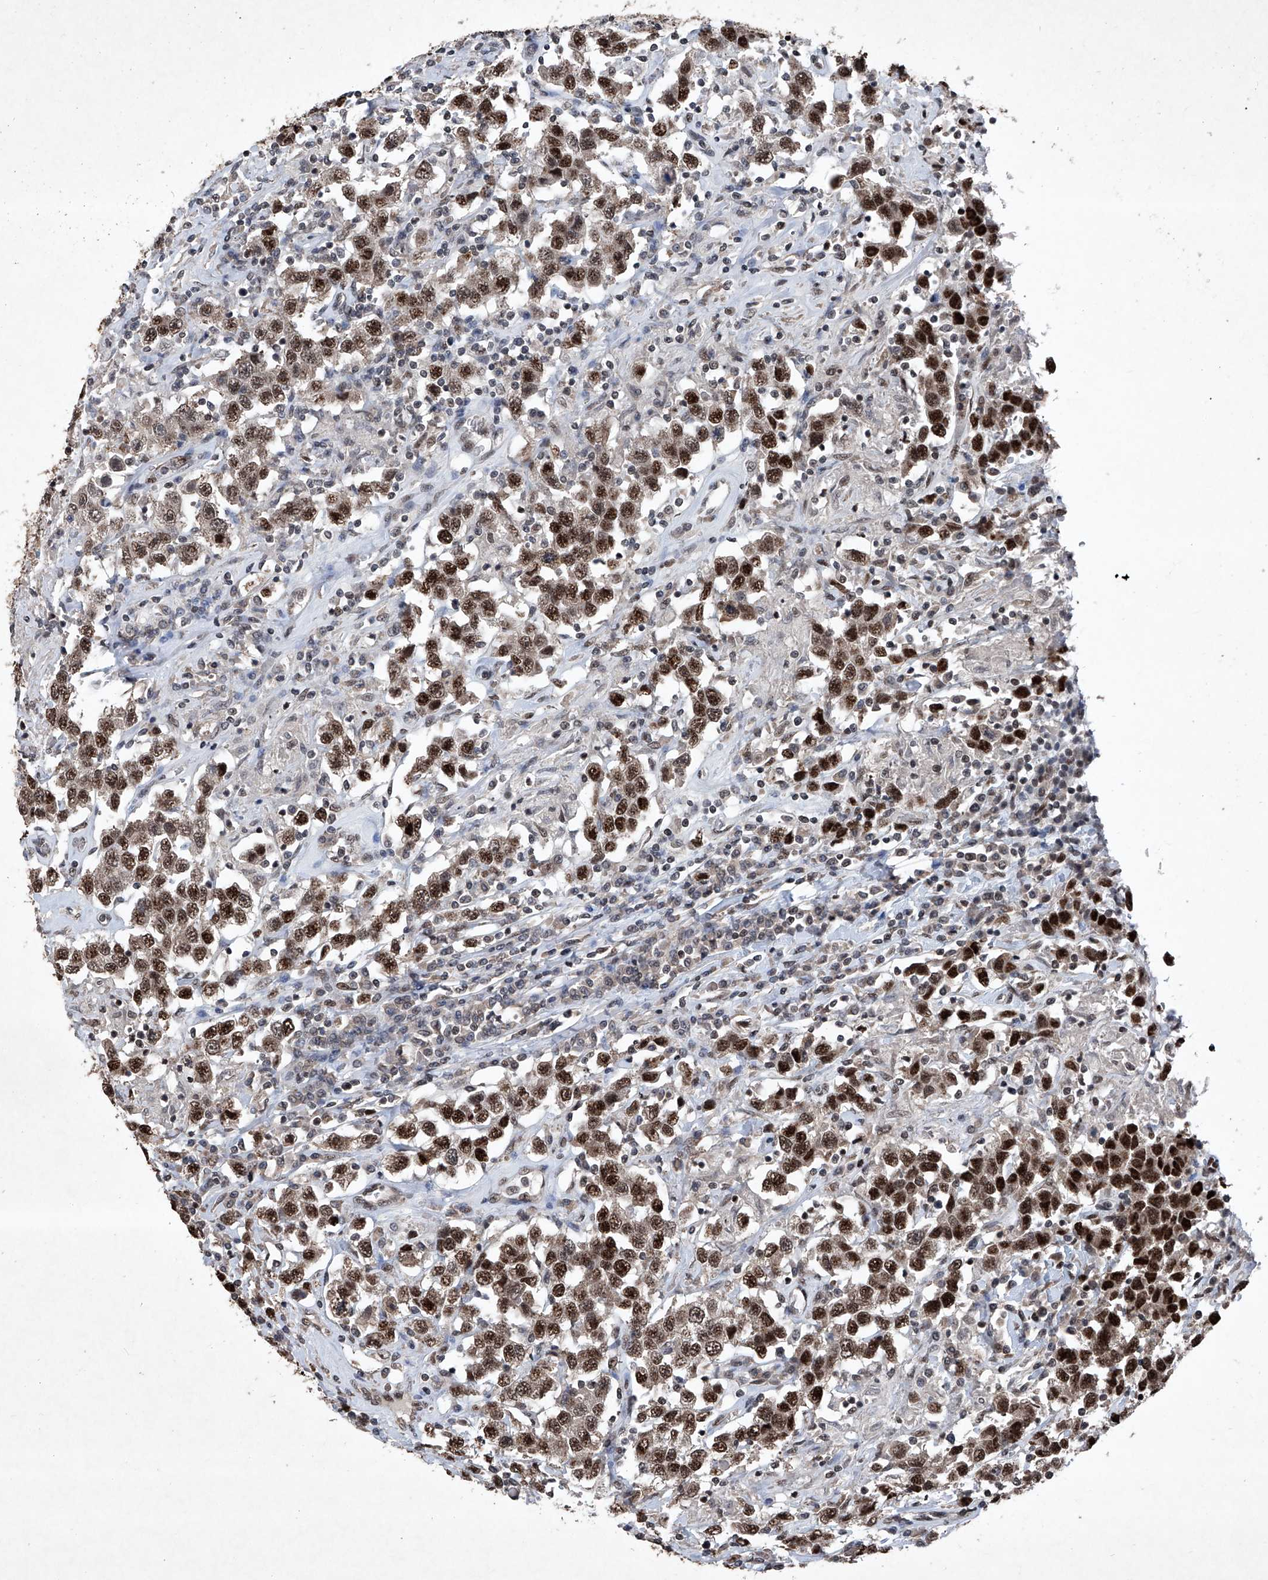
{"staining": {"intensity": "strong", "quantity": ">75%", "location": "nuclear"}, "tissue": "testis cancer", "cell_type": "Tumor cells", "image_type": "cancer", "snomed": [{"axis": "morphology", "description": "Seminoma, NOS"}, {"axis": "topography", "description": "Testis"}], "caption": "DAB (3,3'-diaminobenzidine) immunohistochemical staining of testis cancer displays strong nuclear protein positivity in about >75% of tumor cells. (IHC, brightfield microscopy, high magnification).", "gene": "DDX39B", "patient": {"sex": "male", "age": 41}}